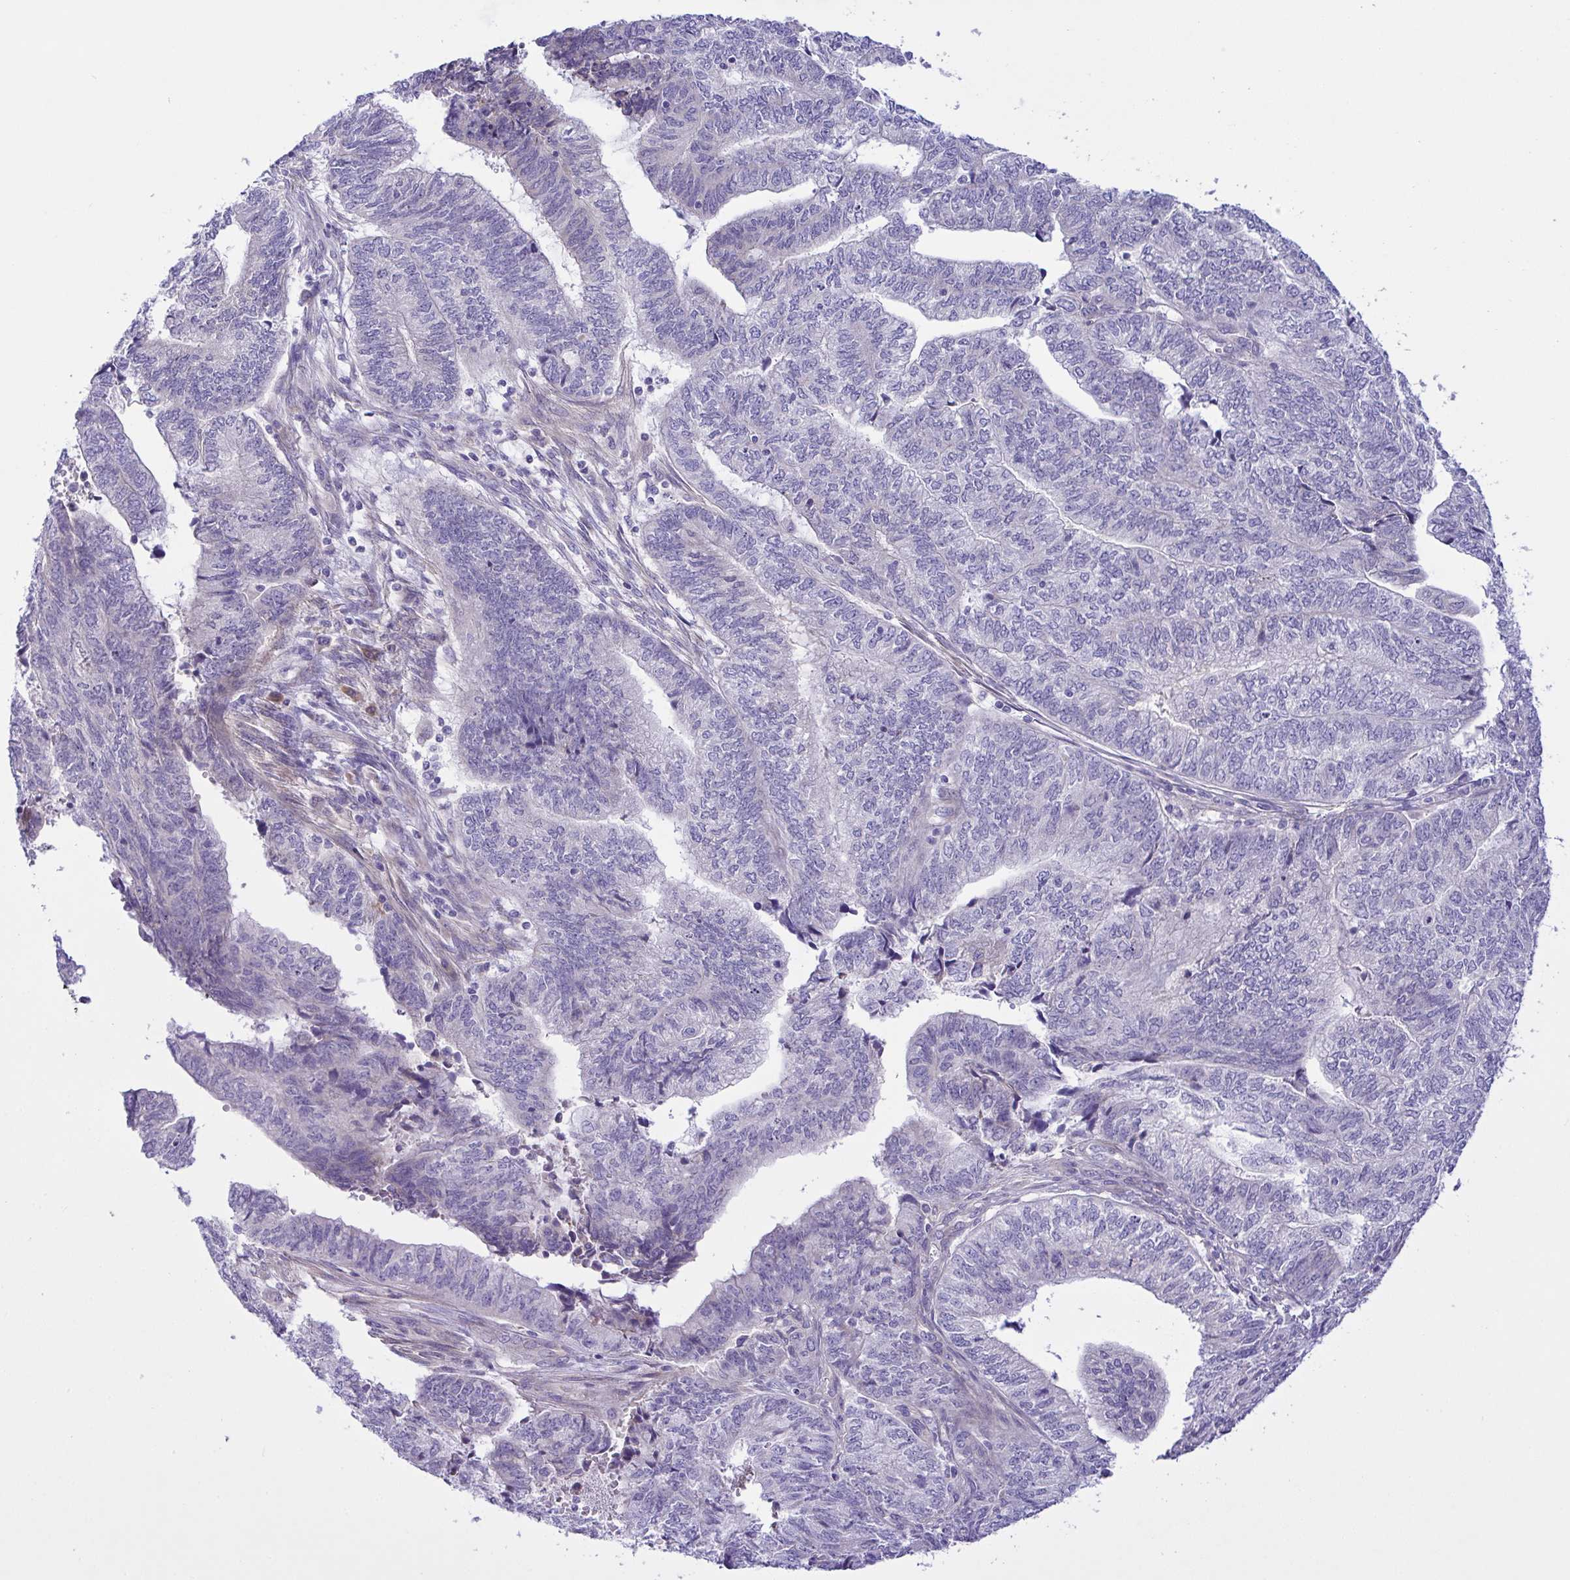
{"staining": {"intensity": "negative", "quantity": "none", "location": "none"}, "tissue": "endometrial cancer", "cell_type": "Tumor cells", "image_type": "cancer", "snomed": [{"axis": "morphology", "description": "Adenocarcinoma, NOS"}, {"axis": "topography", "description": "Uterus"}, {"axis": "topography", "description": "Endometrium"}], "caption": "Endometrial adenocarcinoma stained for a protein using immunohistochemistry (IHC) demonstrates no positivity tumor cells.", "gene": "FAM86B1", "patient": {"sex": "female", "age": 70}}